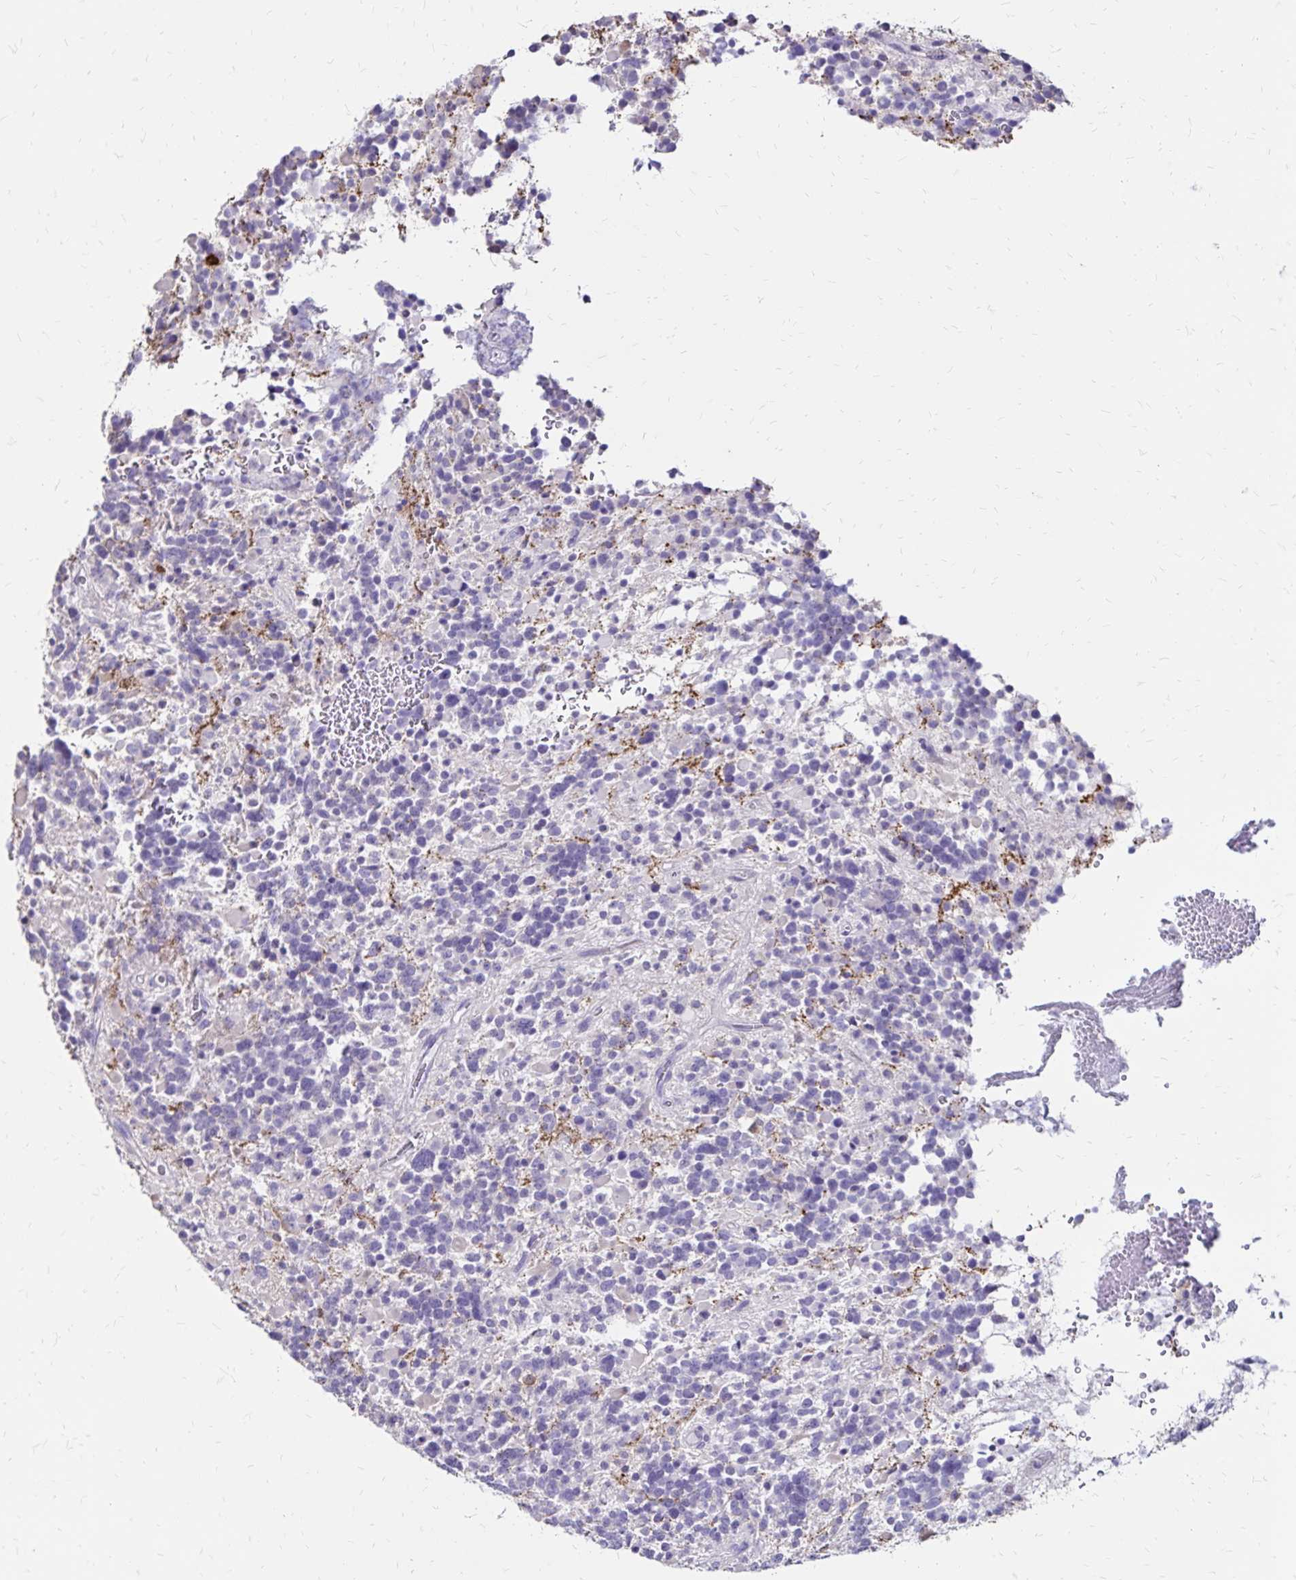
{"staining": {"intensity": "negative", "quantity": "none", "location": "none"}, "tissue": "glioma", "cell_type": "Tumor cells", "image_type": "cancer", "snomed": [{"axis": "morphology", "description": "Glioma, malignant, High grade"}, {"axis": "topography", "description": "Brain"}], "caption": "Tumor cells are negative for protein expression in human glioma. (Stains: DAB (3,3'-diaminobenzidine) immunohistochemistry (IHC) with hematoxylin counter stain, Microscopy: brightfield microscopy at high magnification).", "gene": "SH3GL3", "patient": {"sex": "female", "age": 40}}